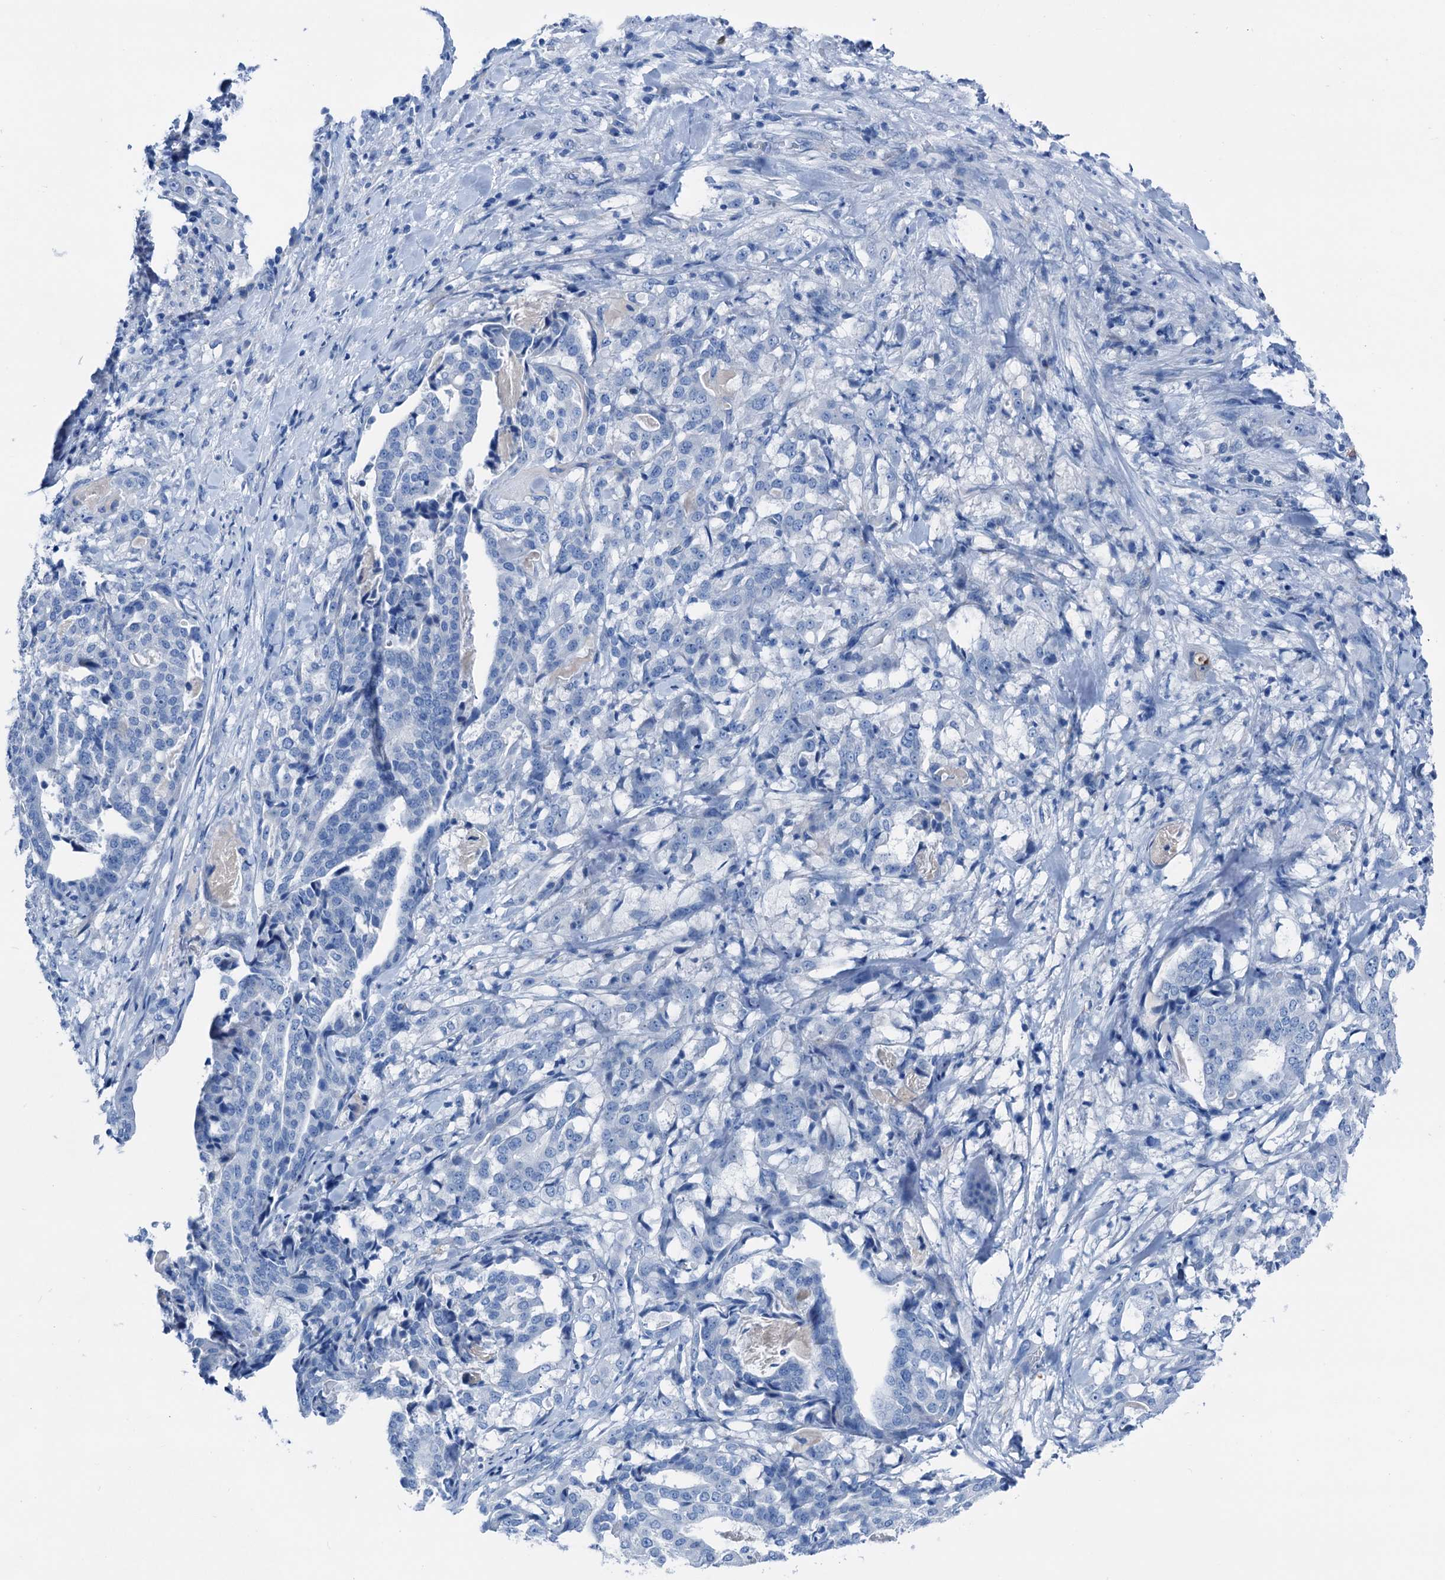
{"staining": {"intensity": "negative", "quantity": "none", "location": "none"}, "tissue": "stomach cancer", "cell_type": "Tumor cells", "image_type": "cancer", "snomed": [{"axis": "morphology", "description": "Adenocarcinoma, NOS"}, {"axis": "topography", "description": "Stomach"}], "caption": "The histopathology image displays no staining of tumor cells in adenocarcinoma (stomach).", "gene": "C1QTNF4", "patient": {"sex": "male", "age": 48}}